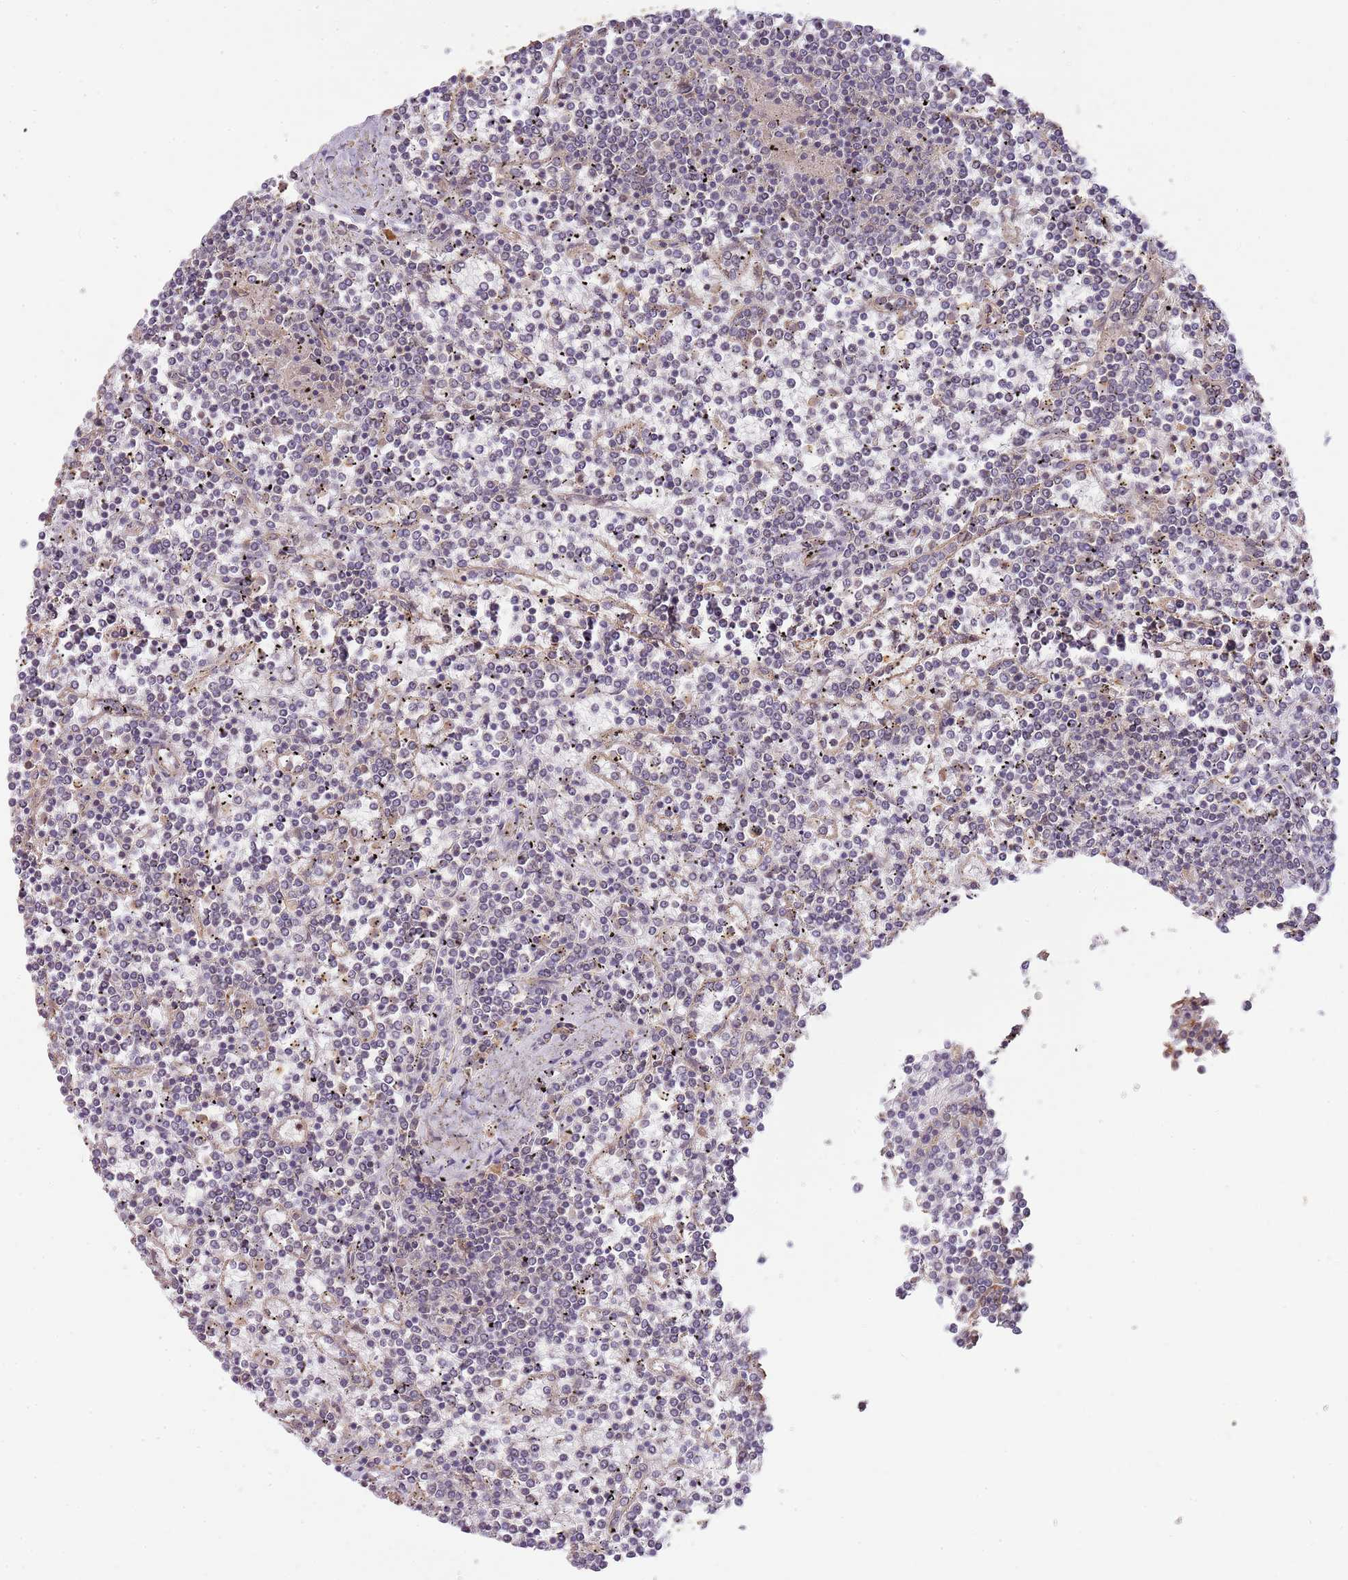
{"staining": {"intensity": "negative", "quantity": "none", "location": "none"}, "tissue": "lymphoma", "cell_type": "Tumor cells", "image_type": "cancer", "snomed": [{"axis": "morphology", "description": "Malignant lymphoma, non-Hodgkin's type, Low grade"}, {"axis": "topography", "description": "Spleen"}], "caption": "The photomicrograph exhibits no staining of tumor cells in lymphoma.", "gene": "SURF2", "patient": {"sex": "female", "age": 19}}